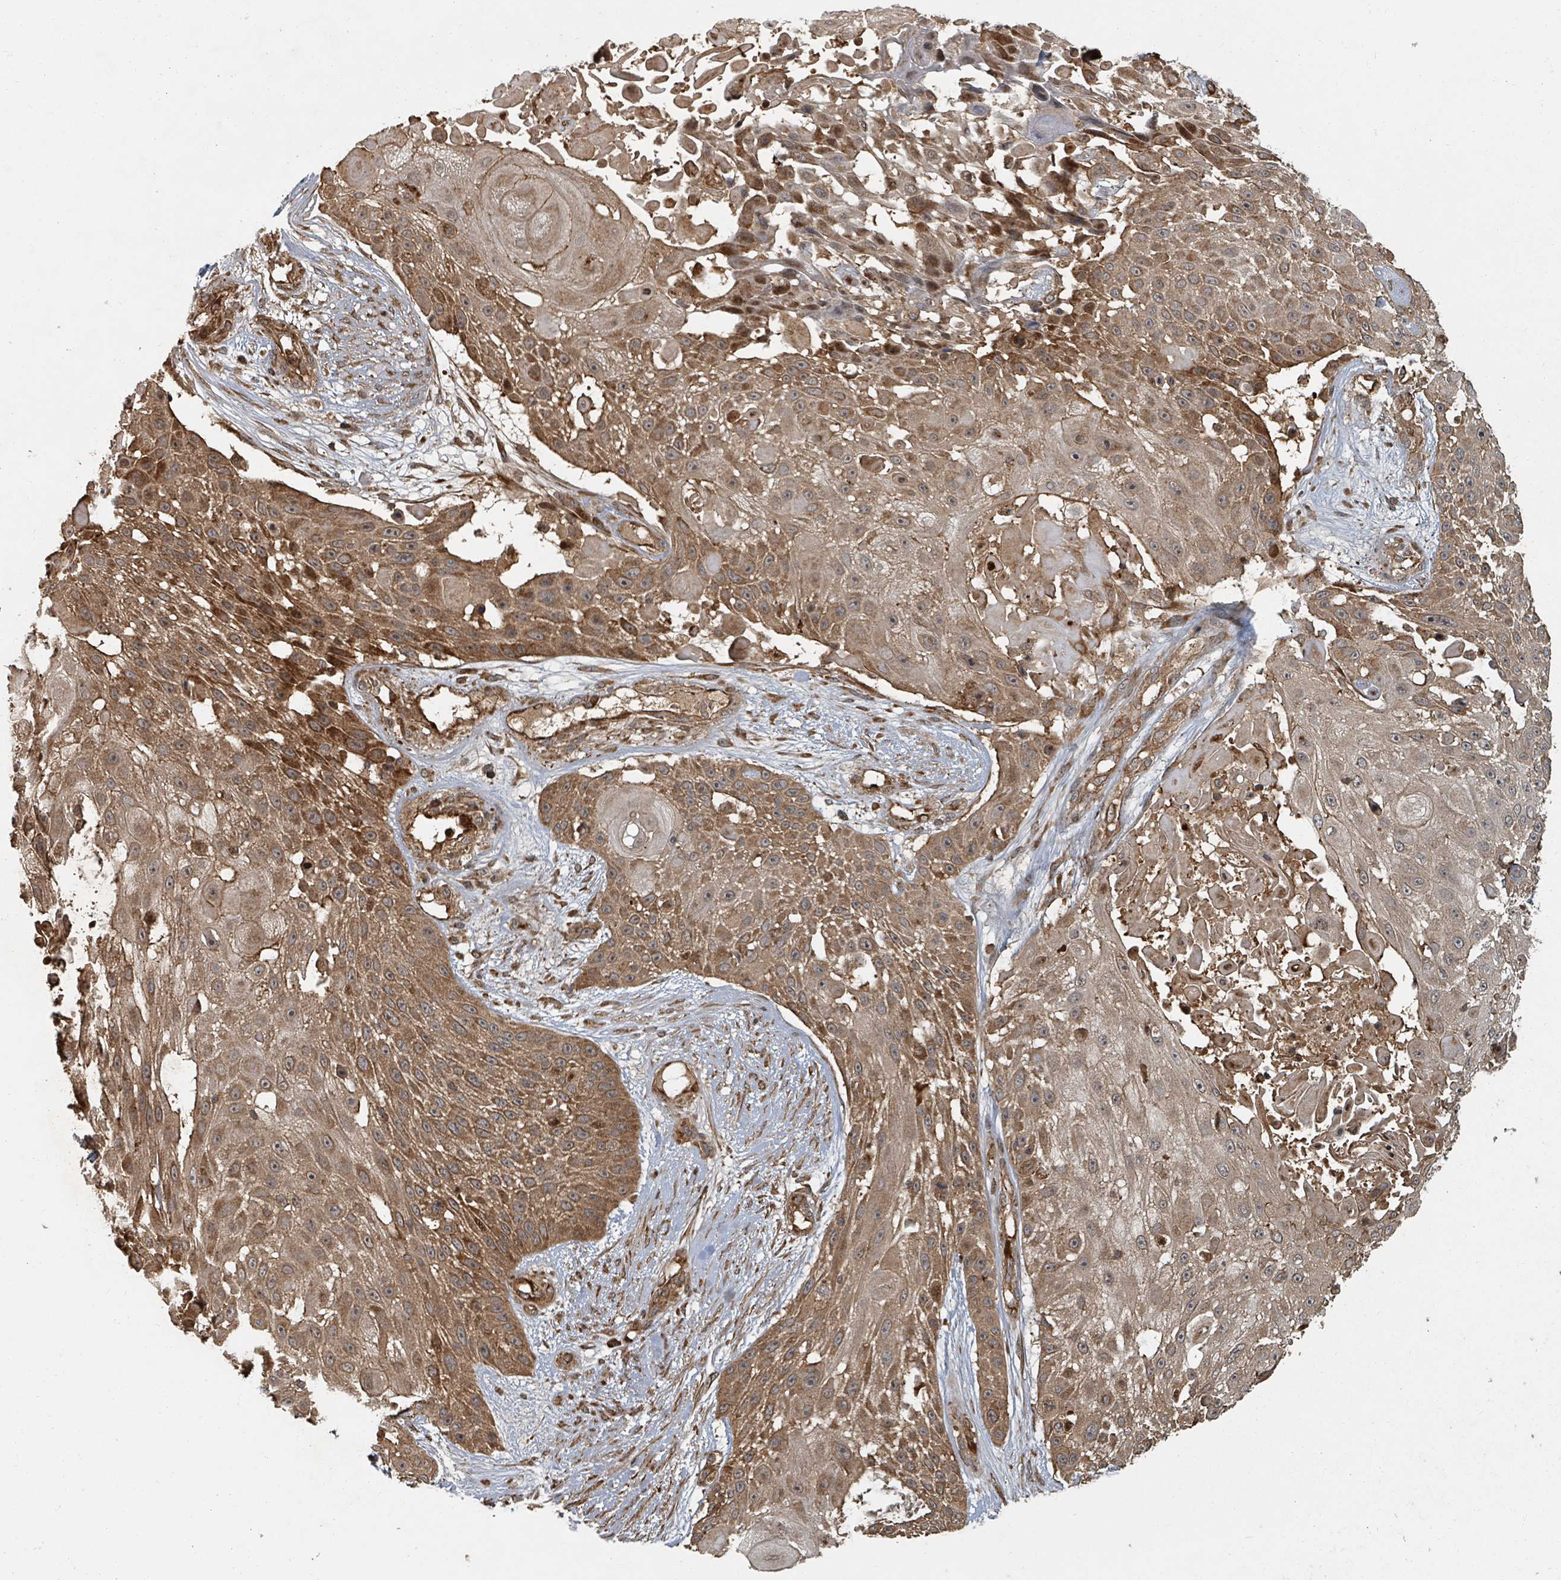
{"staining": {"intensity": "moderate", "quantity": ">75%", "location": "cytoplasmic/membranous"}, "tissue": "skin cancer", "cell_type": "Tumor cells", "image_type": "cancer", "snomed": [{"axis": "morphology", "description": "Squamous cell carcinoma, NOS"}, {"axis": "topography", "description": "Skin"}], "caption": "Immunohistochemical staining of skin cancer demonstrates medium levels of moderate cytoplasmic/membranous expression in approximately >75% of tumor cells.", "gene": "DPM1", "patient": {"sex": "female", "age": 86}}